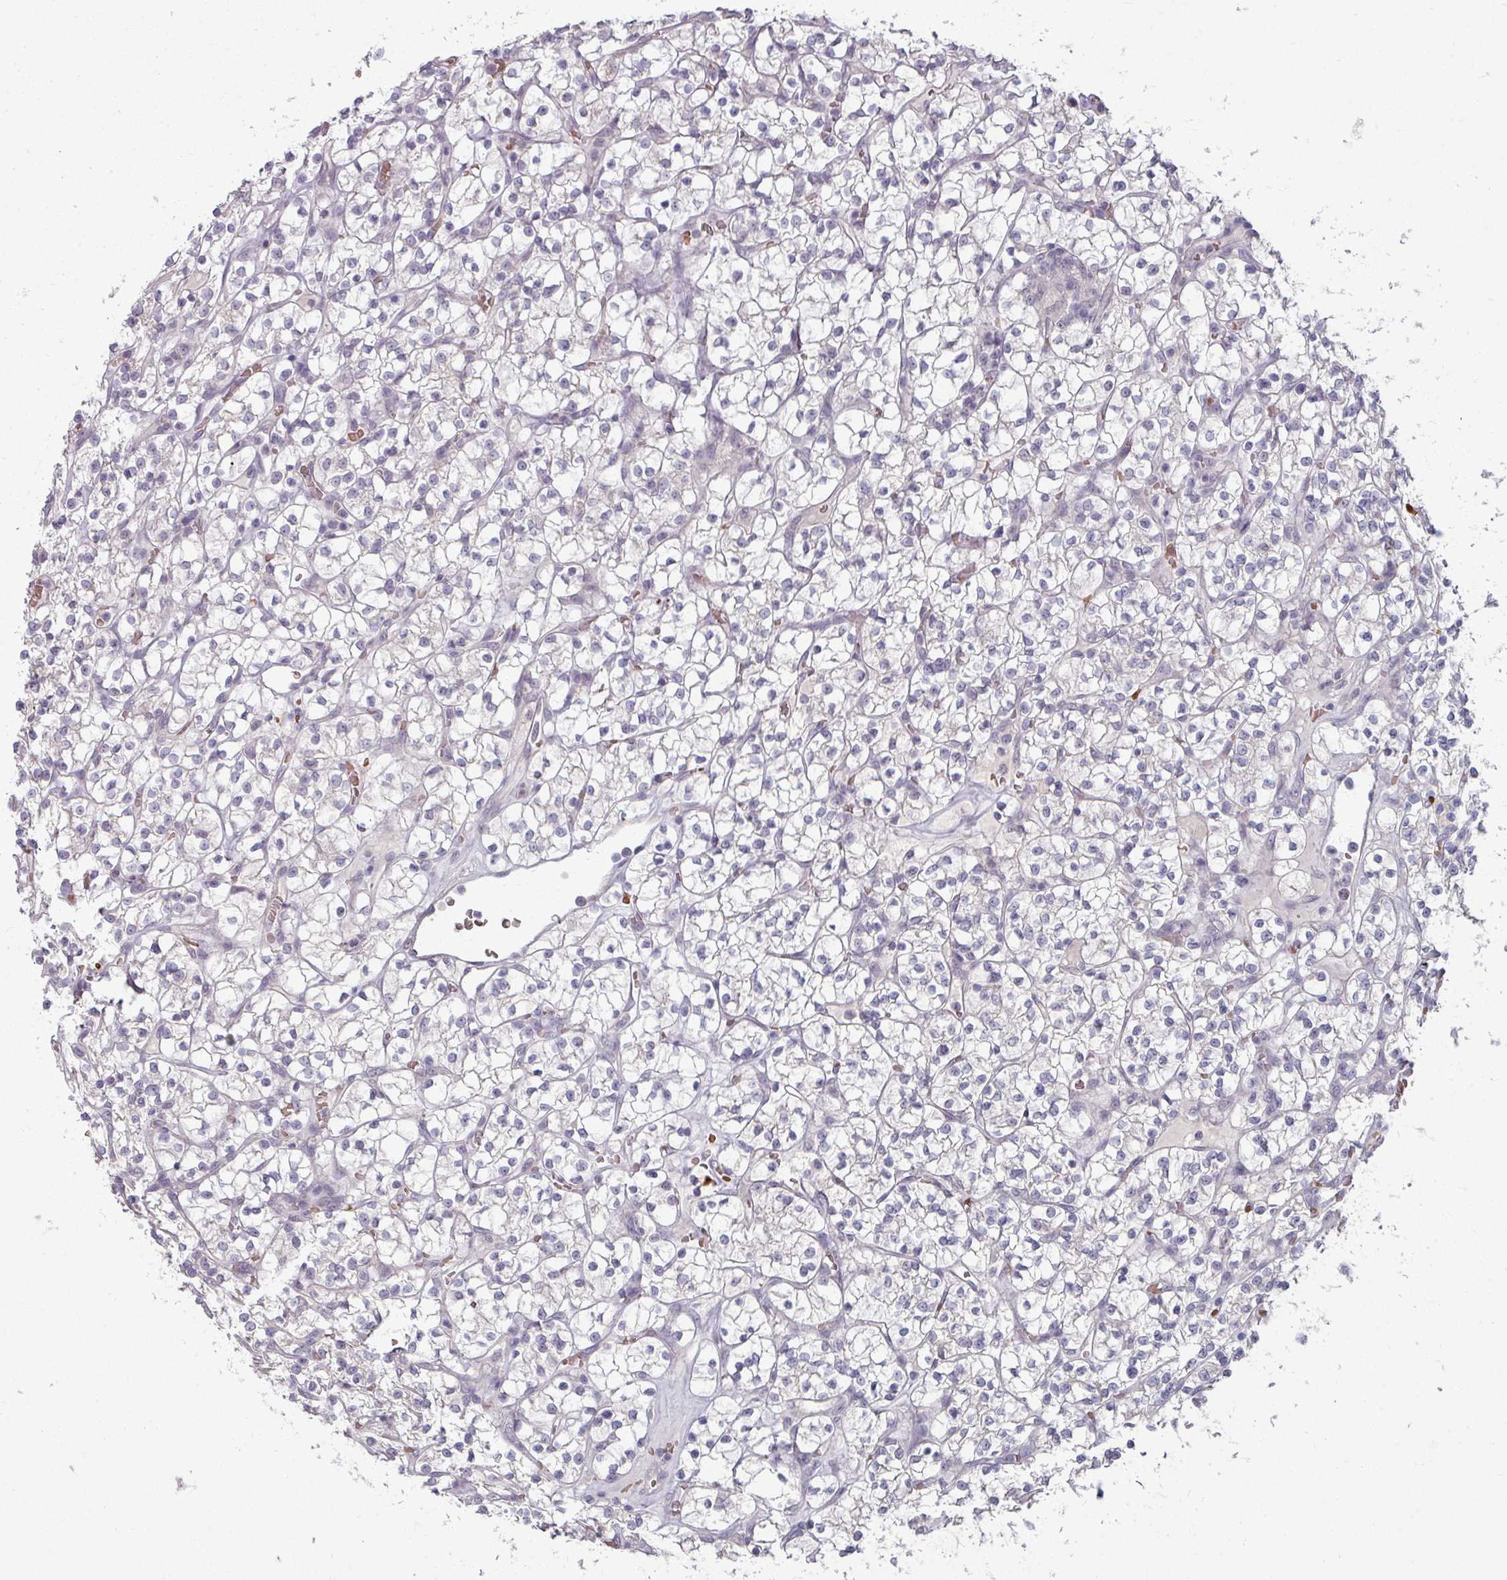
{"staining": {"intensity": "negative", "quantity": "none", "location": "none"}, "tissue": "renal cancer", "cell_type": "Tumor cells", "image_type": "cancer", "snomed": [{"axis": "morphology", "description": "Adenocarcinoma, NOS"}, {"axis": "topography", "description": "Kidney"}], "caption": "Tumor cells show no significant staining in renal adenocarcinoma.", "gene": "KMT5C", "patient": {"sex": "female", "age": 64}}